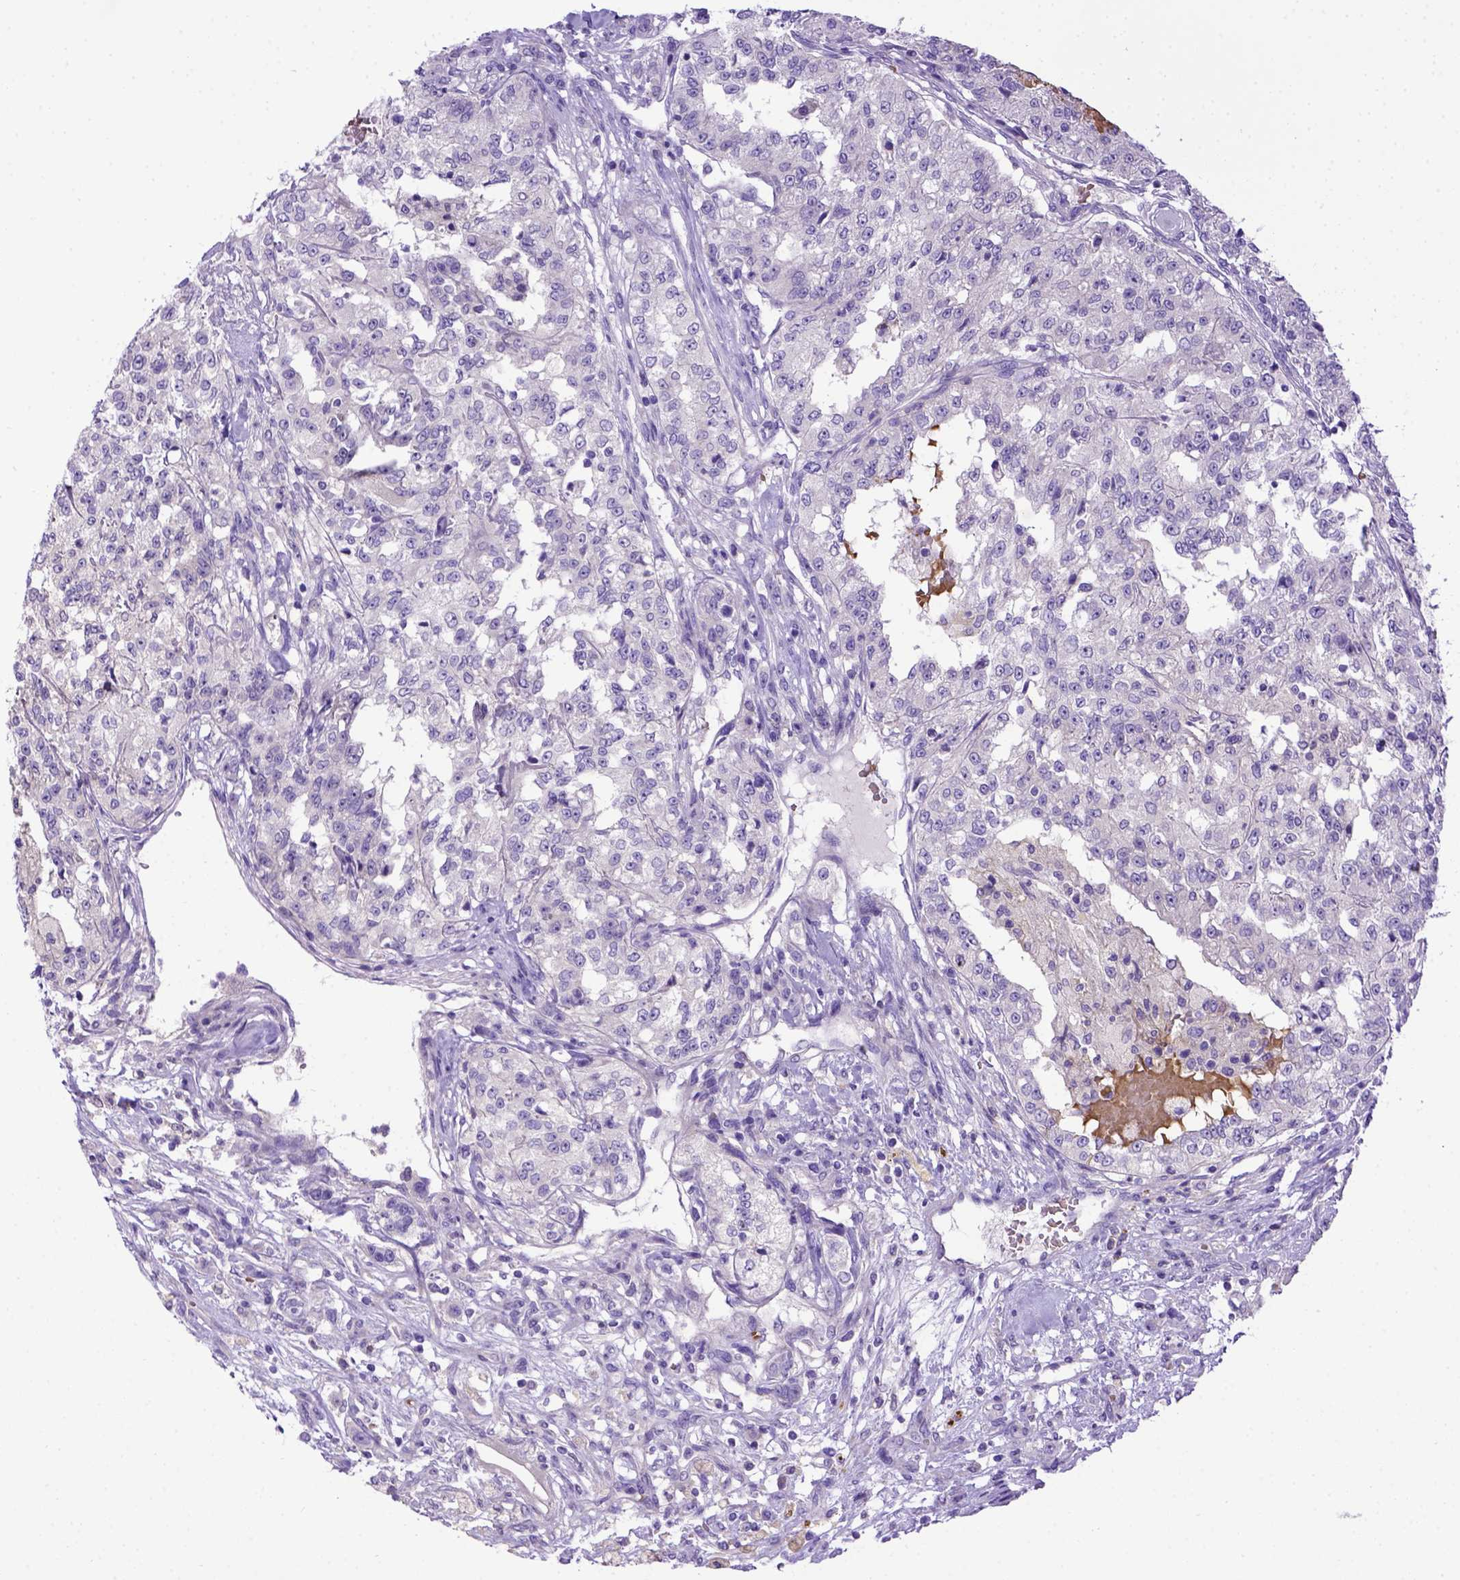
{"staining": {"intensity": "negative", "quantity": "none", "location": "none"}, "tissue": "renal cancer", "cell_type": "Tumor cells", "image_type": "cancer", "snomed": [{"axis": "morphology", "description": "Adenocarcinoma, NOS"}, {"axis": "topography", "description": "Kidney"}], "caption": "Tumor cells show no significant positivity in renal cancer.", "gene": "ADAM12", "patient": {"sex": "female", "age": 63}}